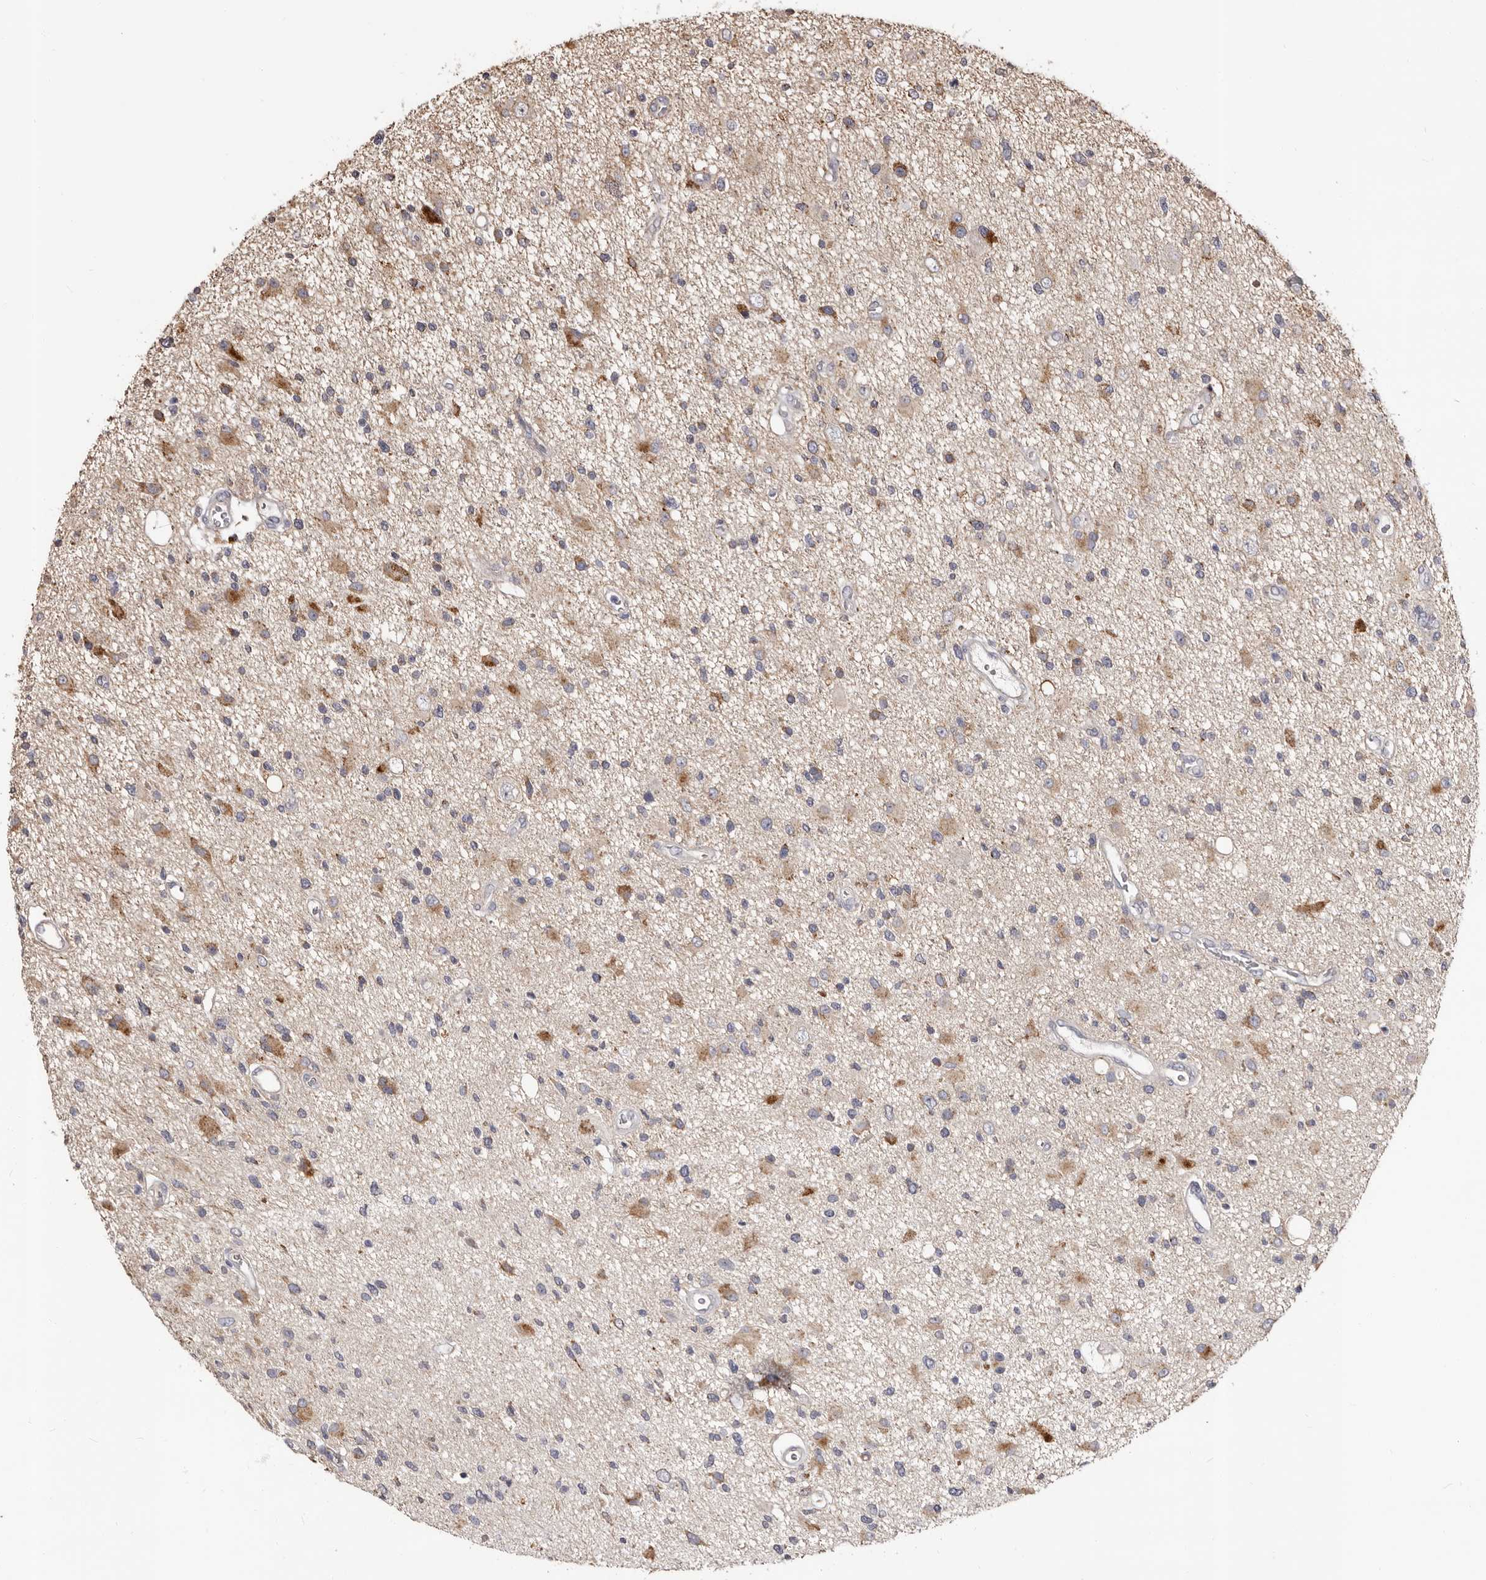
{"staining": {"intensity": "moderate", "quantity": "<25%", "location": "cytoplasmic/membranous"}, "tissue": "glioma", "cell_type": "Tumor cells", "image_type": "cancer", "snomed": [{"axis": "morphology", "description": "Glioma, malignant, High grade"}, {"axis": "topography", "description": "Brain"}], "caption": "IHC of malignant high-grade glioma displays low levels of moderate cytoplasmic/membranous positivity in approximately <25% of tumor cells.", "gene": "PTAFR", "patient": {"sex": "male", "age": 33}}